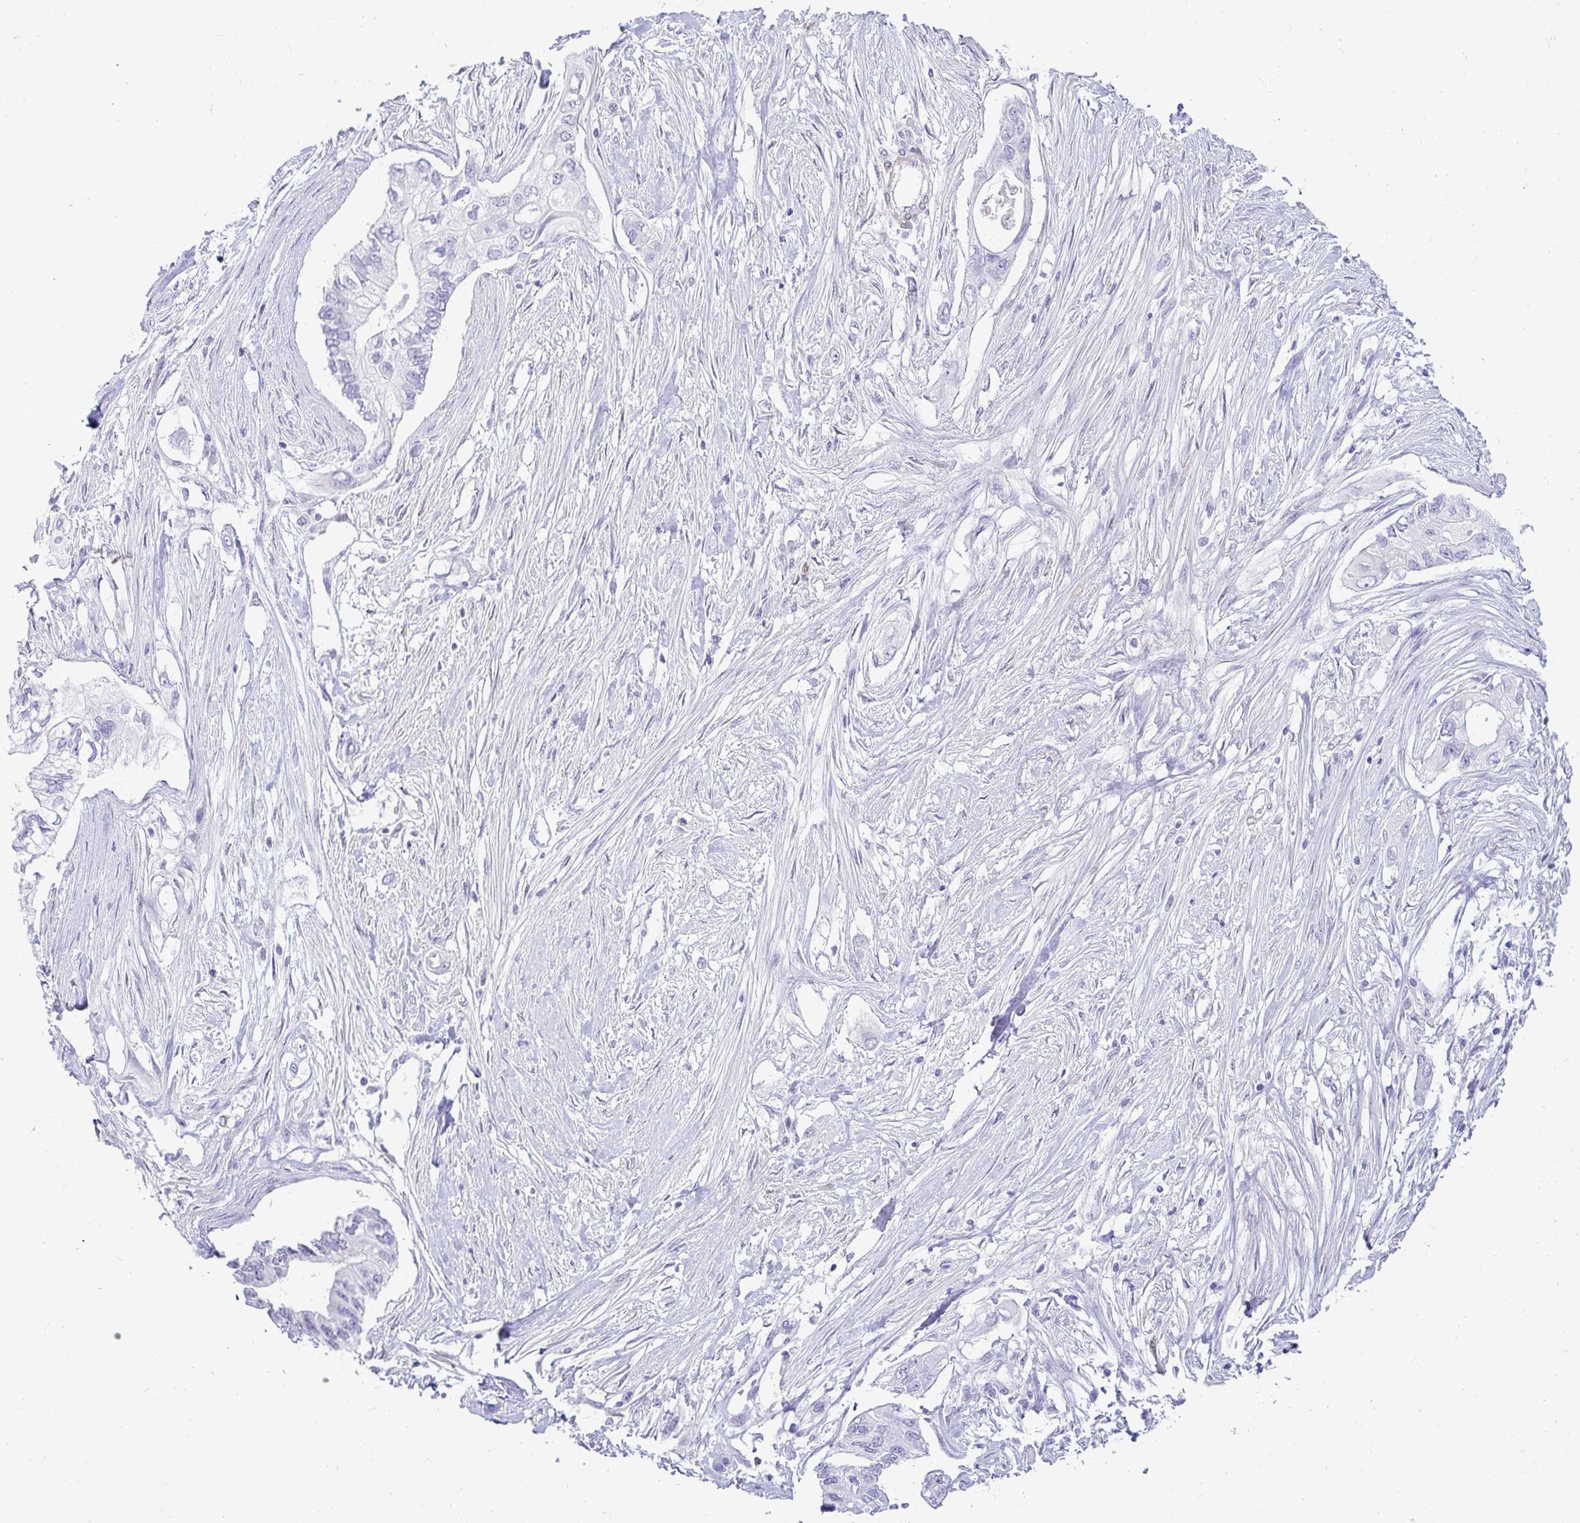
{"staining": {"intensity": "negative", "quantity": "none", "location": "none"}, "tissue": "pancreatic cancer", "cell_type": "Tumor cells", "image_type": "cancer", "snomed": [{"axis": "morphology", "description": "Adenocarcinoma, NOS"}, {"axis": "topography", "description": "Pancreas"}], "caption": "There is no significant staining in tumor cells of pancreatic cancer.", "gene": "HSPB6", "patient": {"sex": "female", "age": 63}}